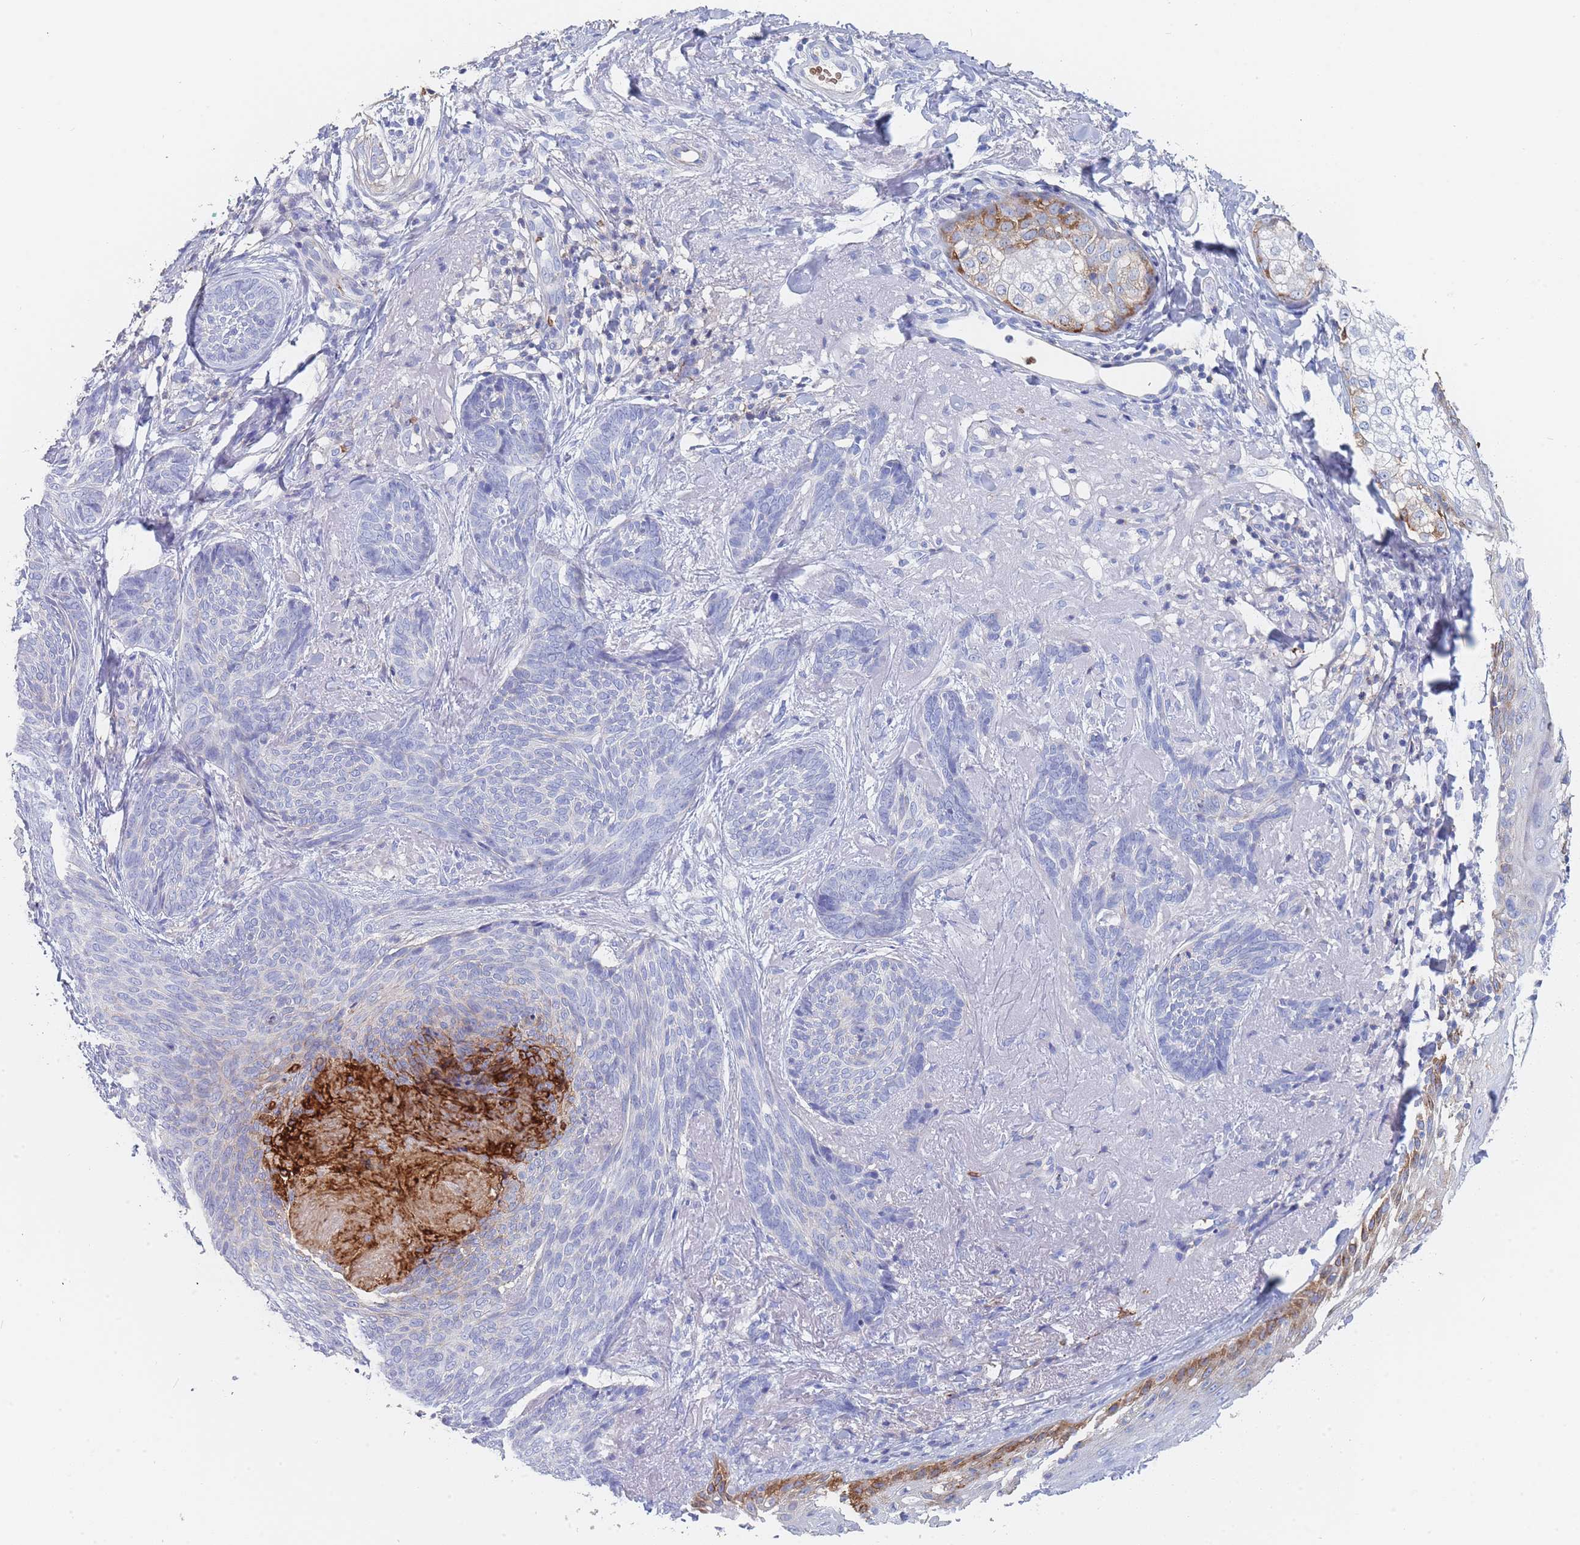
{"staining": {"intensity": "negative", "quantity": "none", "location": "none"}, "tissue": "skin cancer", "cell_type": "Tumor cells", "image_type": "cancer", "snomed": [{"axis": "morphology", "description": "Basal cell carcinoma"}, {"axis": "topography", "description": "Skin"}], "caption": "An immunohistochemistry (IHC) micrograph of skin basal cell carcinoma is shown. There is no staining in tumor cells of skin basal cell carcinoma.", "gene": "SLC2A1", "patient": {"sex": "female", "age": 86}}